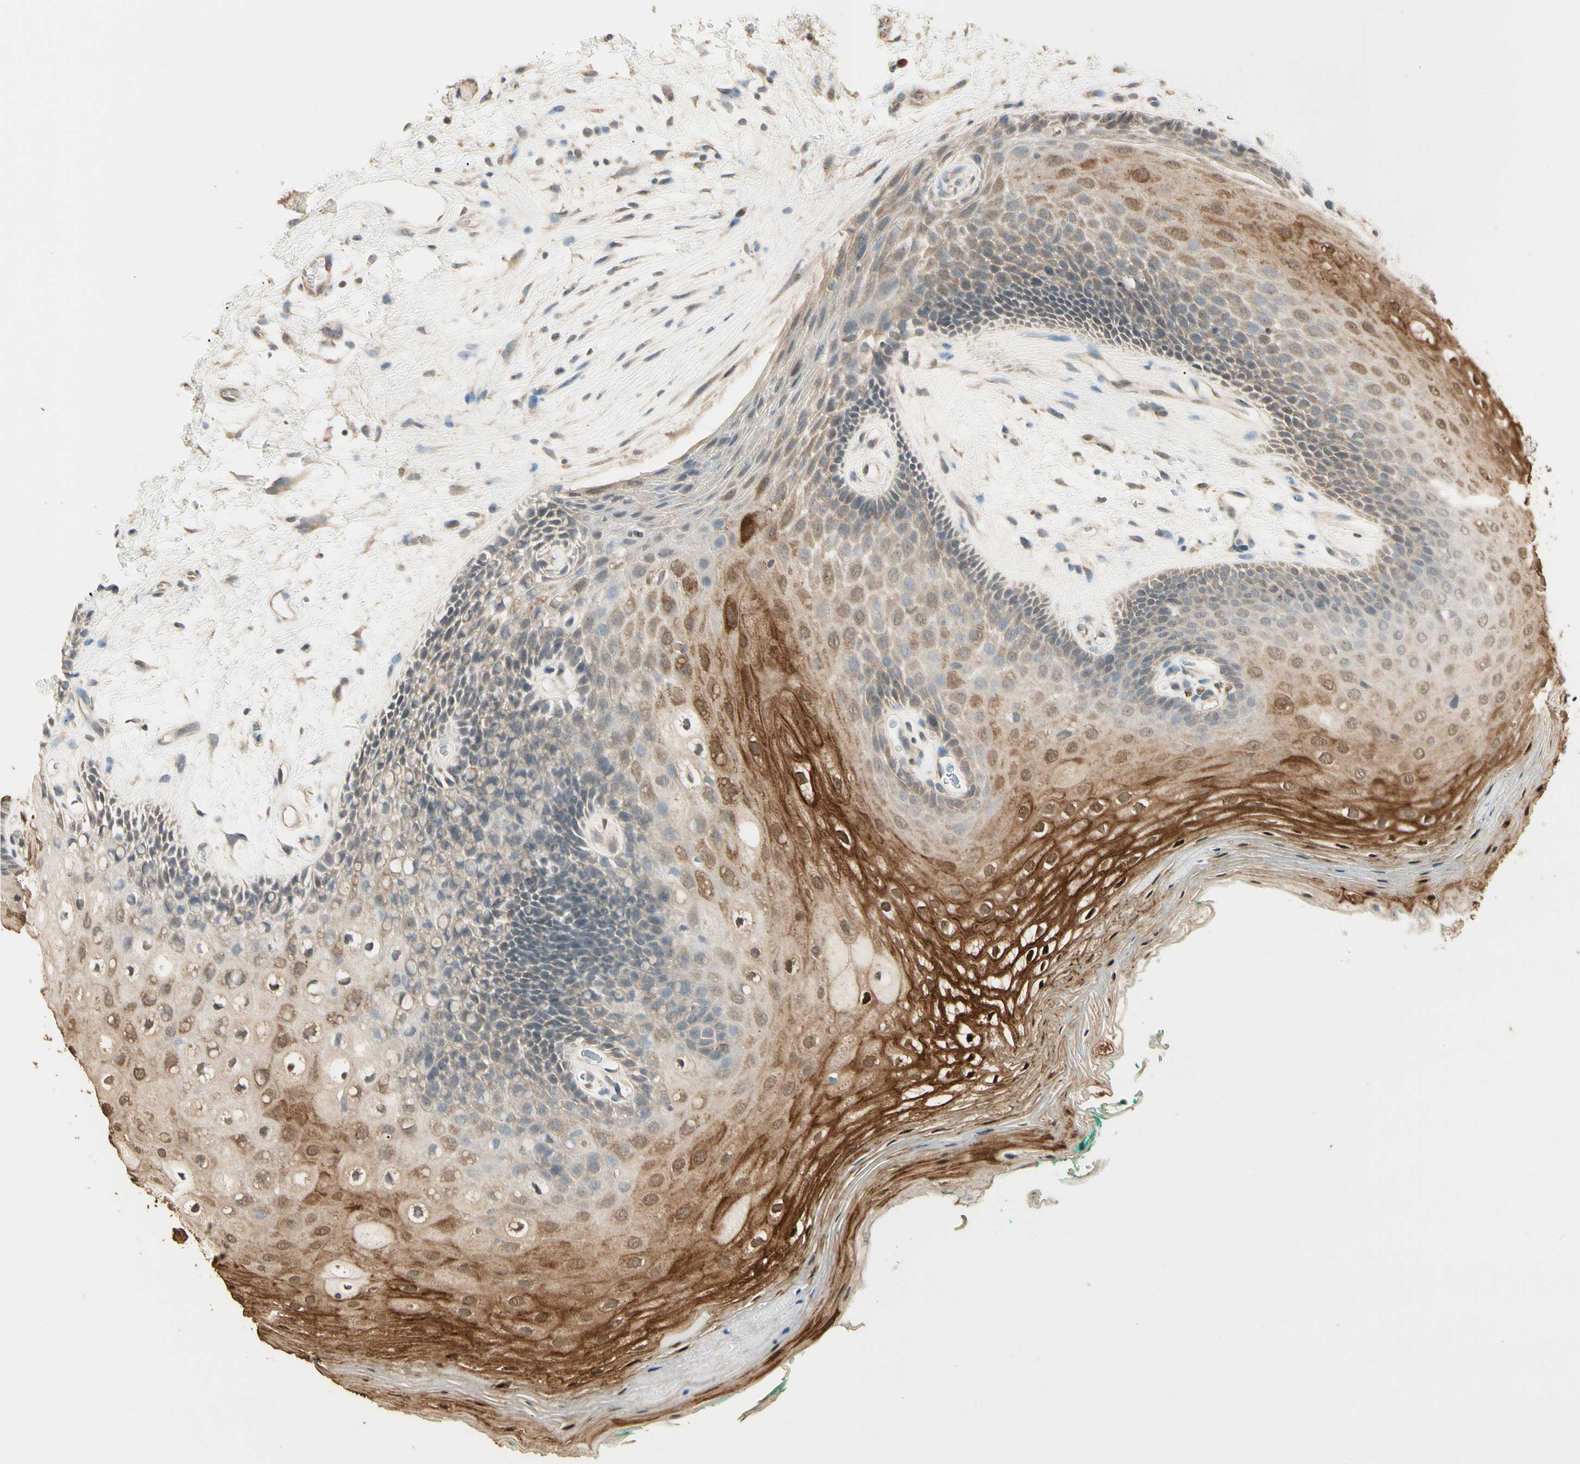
{"staining": {"intensity": "moderate", "quantity": "25%-75%", "location": "cytoplasmic/membranous"}, "tissue": "oral mucosa", "cell_type": "Squamous epithelial cells", "image_type": "normal", "snomed": [{"axis": "morphology", "description": "Normal tissue, NOS"}, {"axis": "topography", "description": "Skeletal muscle"}, {"axis": "topography", "description": "Oral tissue"}, {"axis": "topography", "description": "Peripheral nerve tissue"}], "caption": "A medium amount of moderate cytoplasmic/membranous expression is present in about 25%-75% of squamous epithelial cells in unremarkable oral mucosa. (DAB (3,3'-diaminobenzidine) IHC, brown staining for protein, blue staining for nuclei).", "gene": "SGCA", "patient": {"sex": "female", "age": 84}}